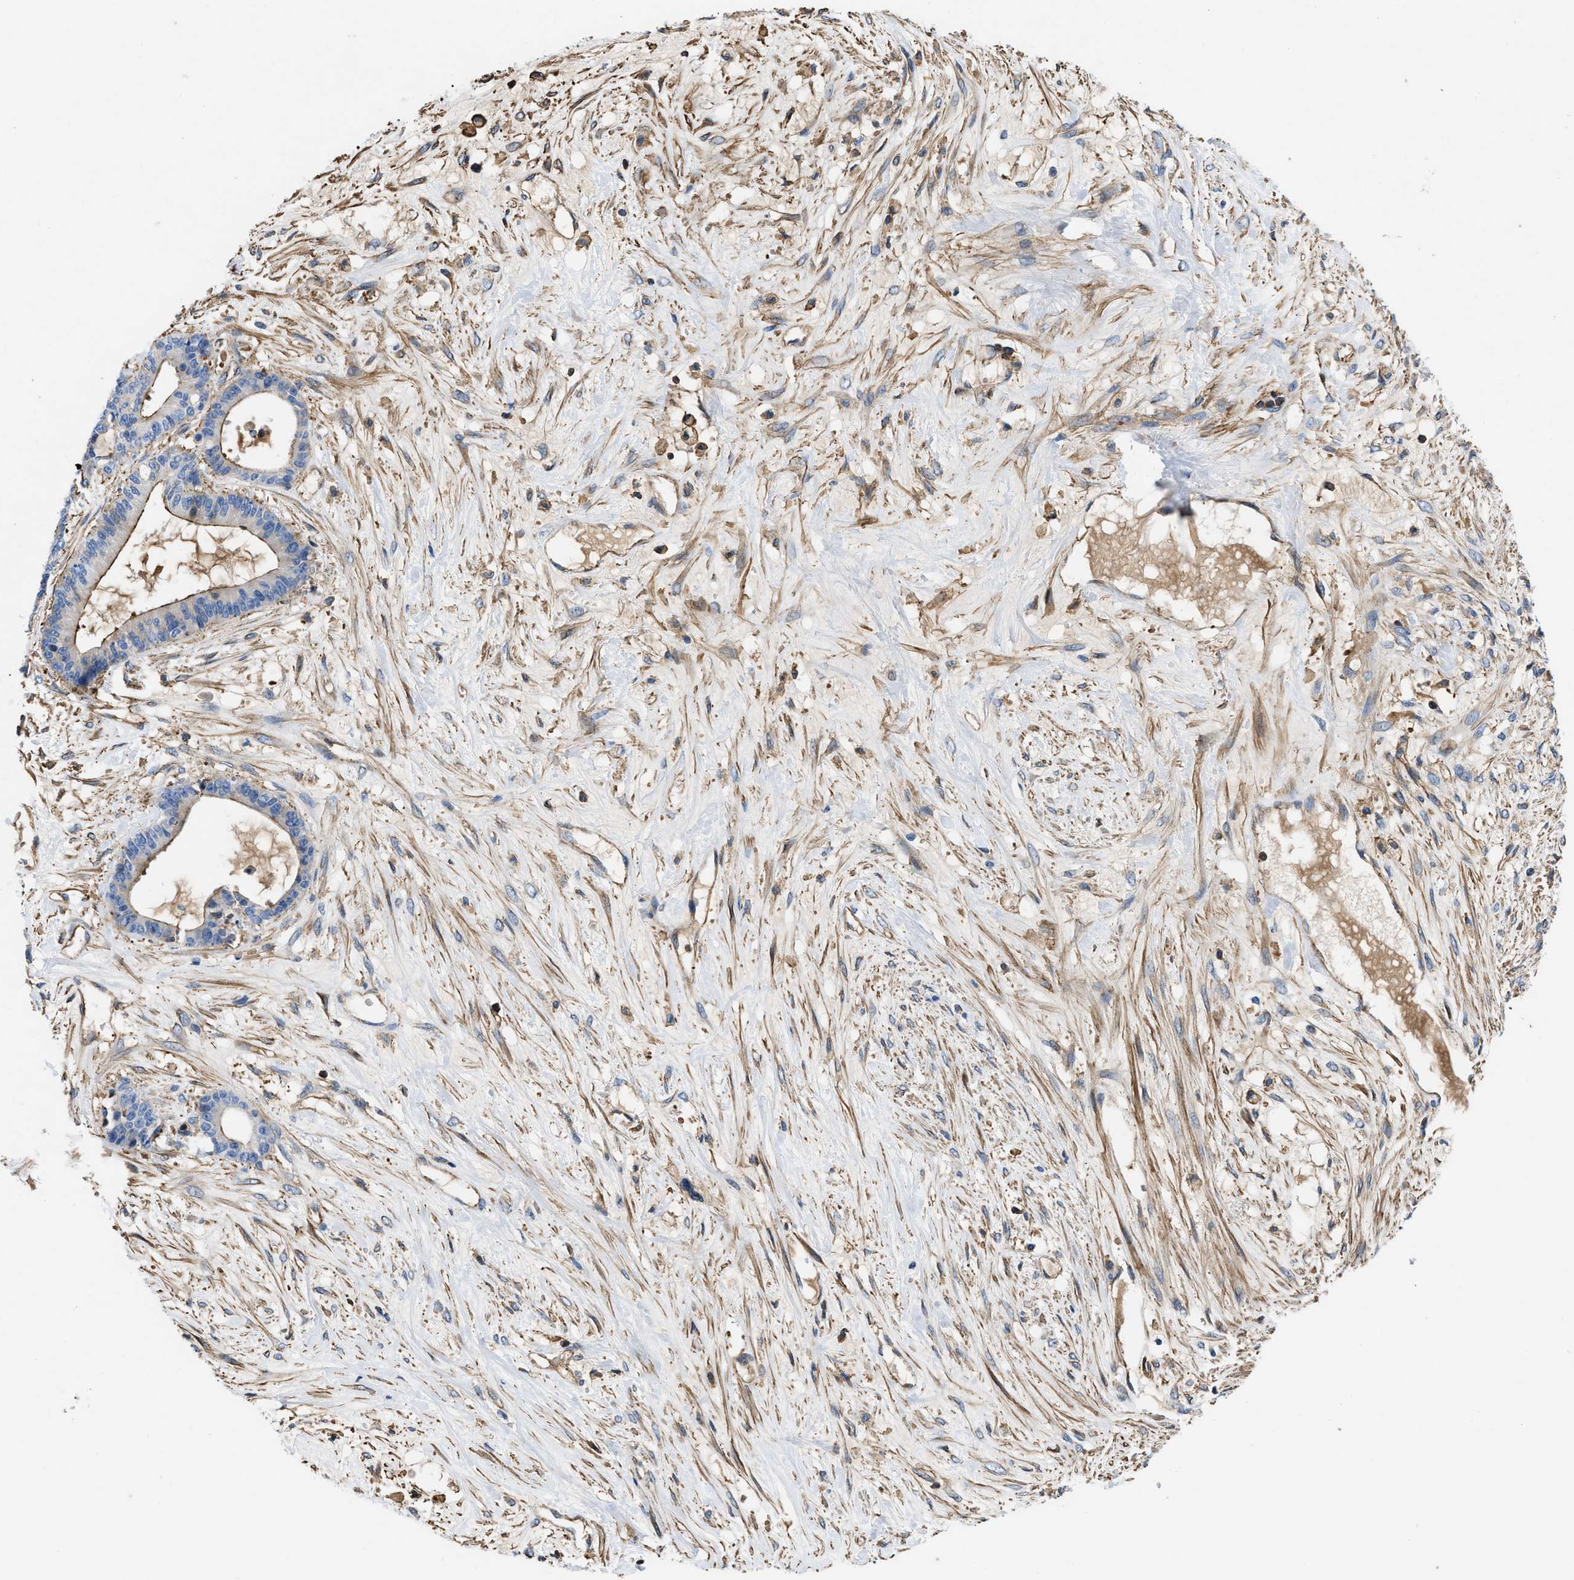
{"staining": {"intensity": "moderate", "quantity": "<25%", "location": "cytoplasmic/membranous"}, "tissue": "liver cancer", "cell_type": "Tumor cells", "image_type": "cancer", "snomed": [{"axis": "morphology", "description": "Cholangiocarcinoma"}, {"axis": "topography", "description": "Liver"}], "caption": "High-magnification brightfield microscopy of liver cancer stained with DAB (brown) and counterstained with hematoxylin (blue). tumor cells exhibit moderate cytoplasmic/membranous staining is seen in about<25% of cells.", "gene": "ATP6V0D1", "patient": {"sex": "female", "age": 73}}